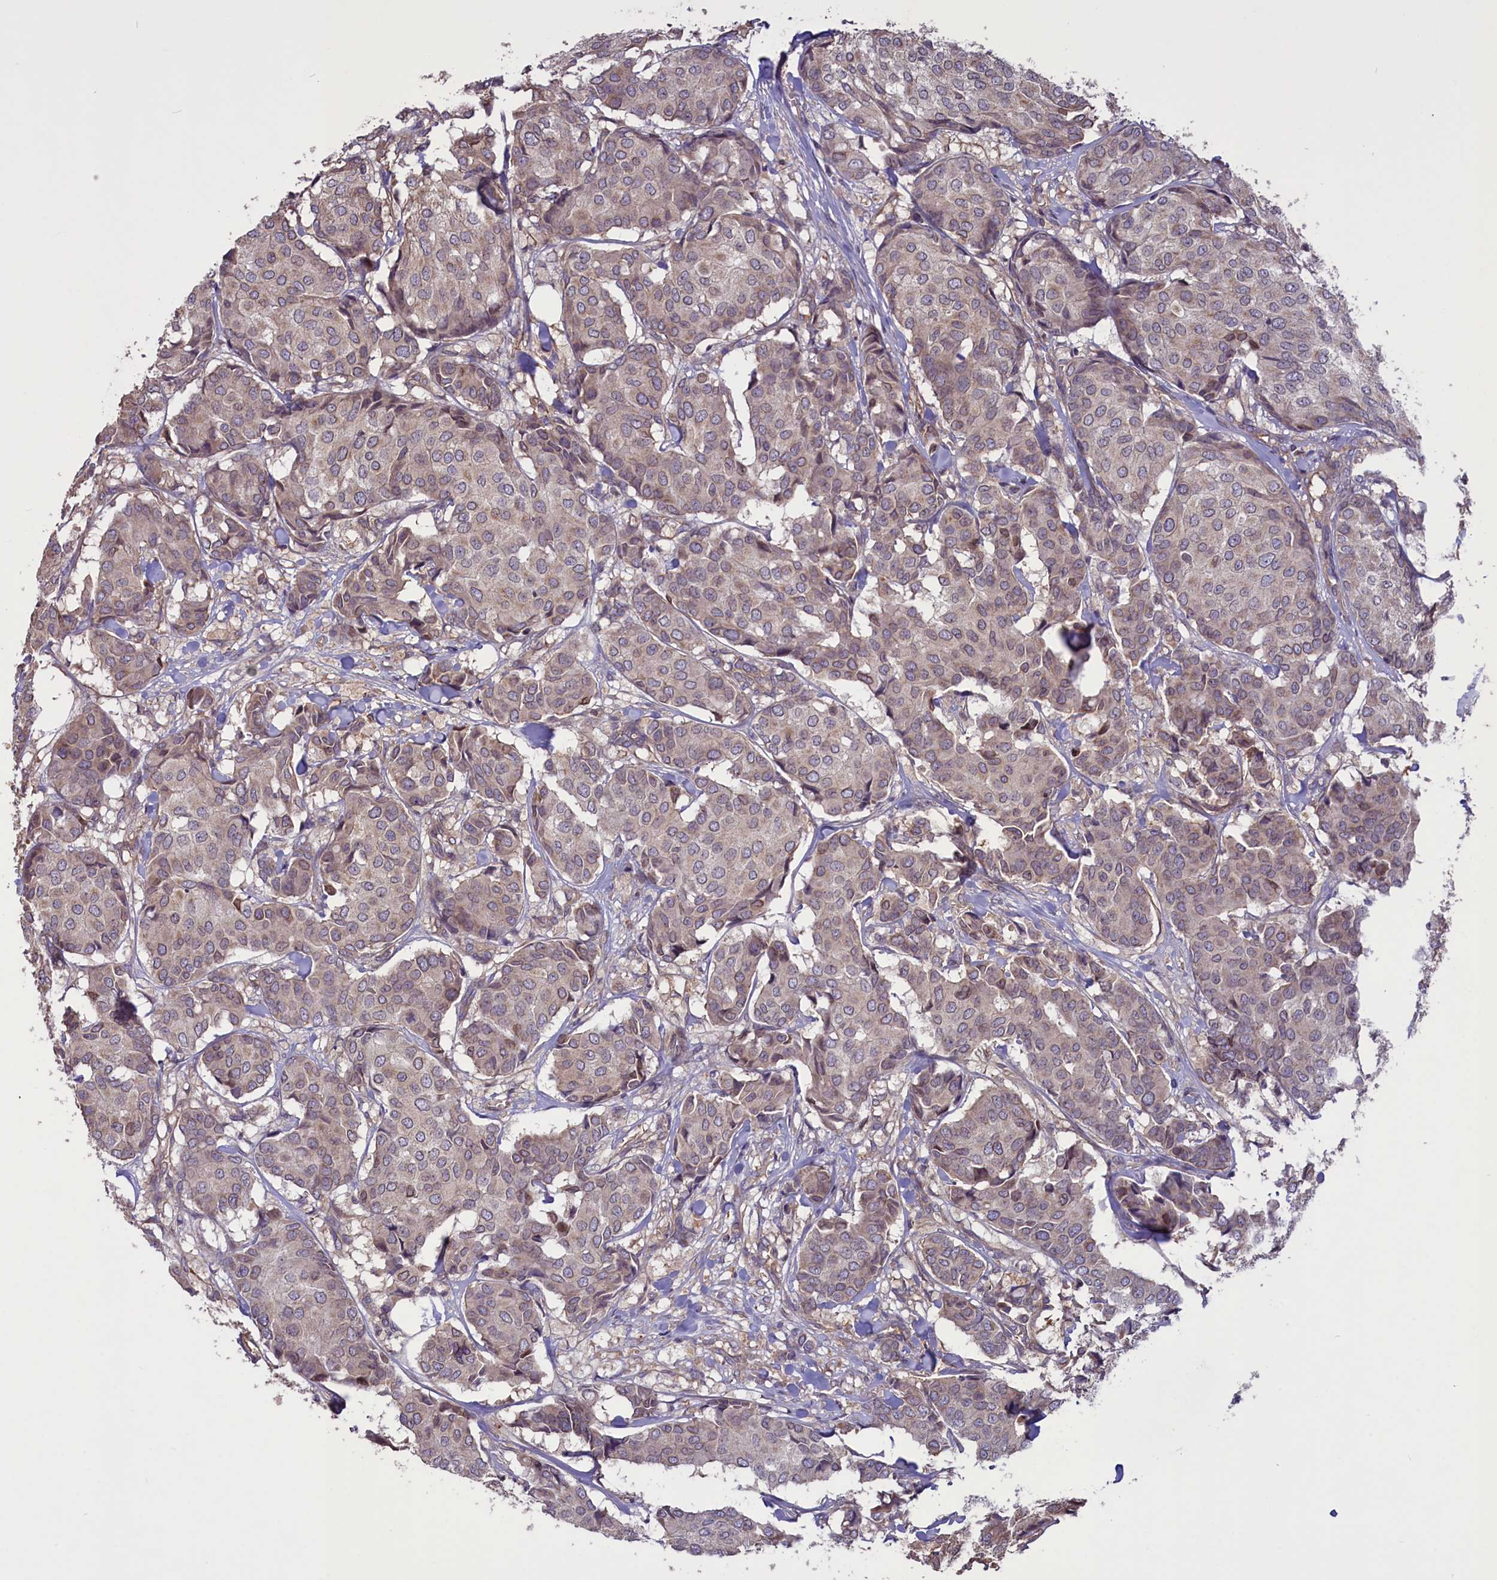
{"staining": {"intensity": "weak", "quantity": "25%-75%", "location": "cytoplasmic/membranous"}, "tissue": "breast cancer", "cell_type": "Tumor cells", "image_type": "cancer", "snomed": [{"axis": "morphology", "description": "Duct carcinoma"}, {"axis": "topography", "description": "Breast"}], "caption": "There is low levels of weak cytoplasmic/membranous positivity in tumor cells of breast cancer (intraductal carcinoma), as demonstrated by immunohistochemical staining (brown color).", "gene": "CCDC125", "patient": {"sex": "female", "age": 75}}